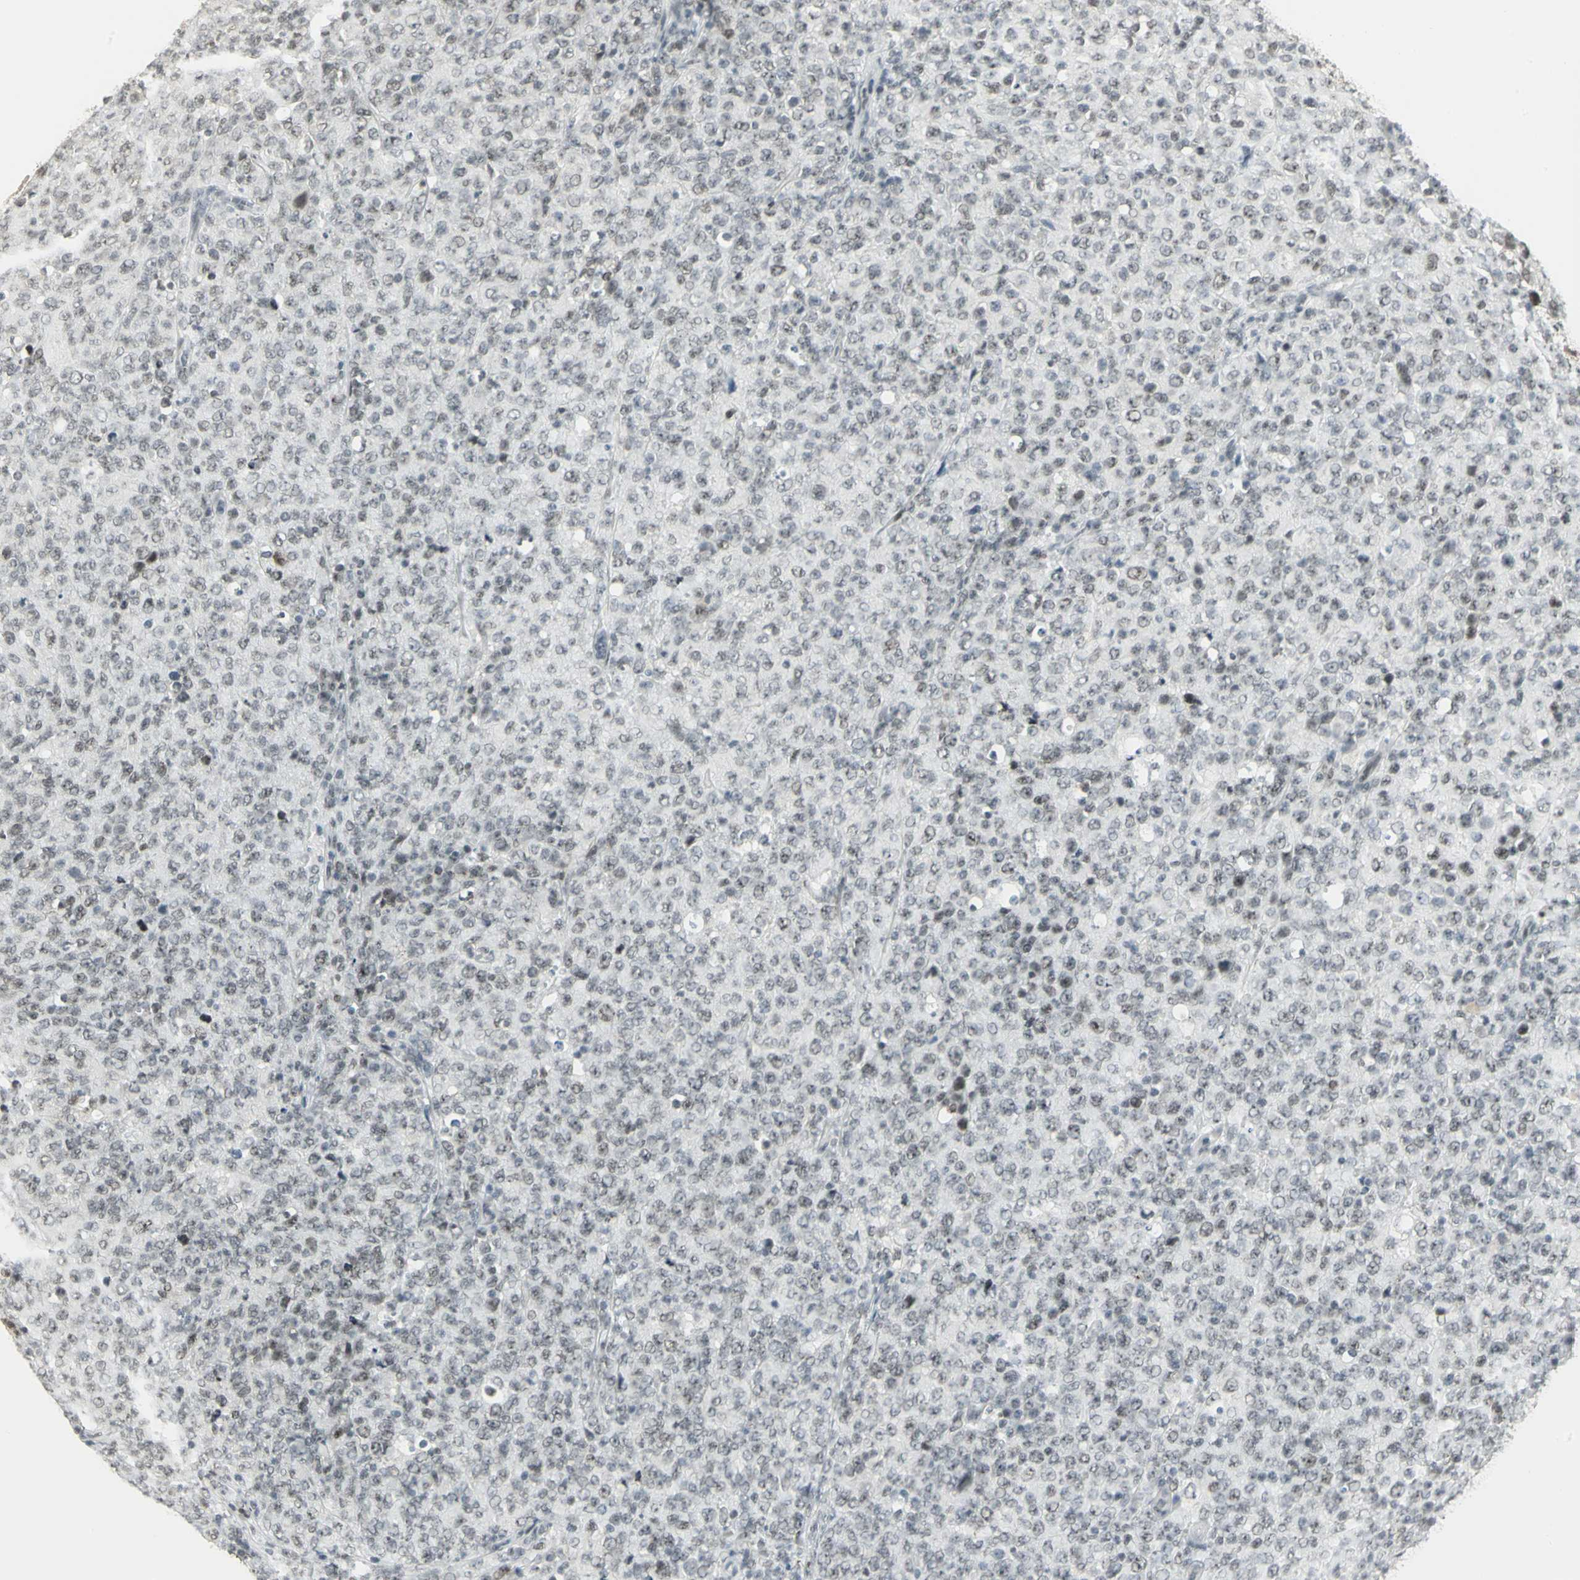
{"staining": {"intensity": "weak", "quantity": ">75%", "location": "nuclear"}, "tissue": "lymphoma", "cell_type": "Tumor cells", "image_type": "cancer", "snomed": [{"axis": "morphology", "description": "Malignant lymphoma, non-Hodgkin's type, High grade"}, {"axis": "topography", "description": "Tonsil"}], "caption": "Lymphoma stained for a protein (brown) displays weak nuclear positive positivity in approximately >75% of tumor cells.", "gene": "CBX3", "patient": {"sex": "female", "age": 36}}